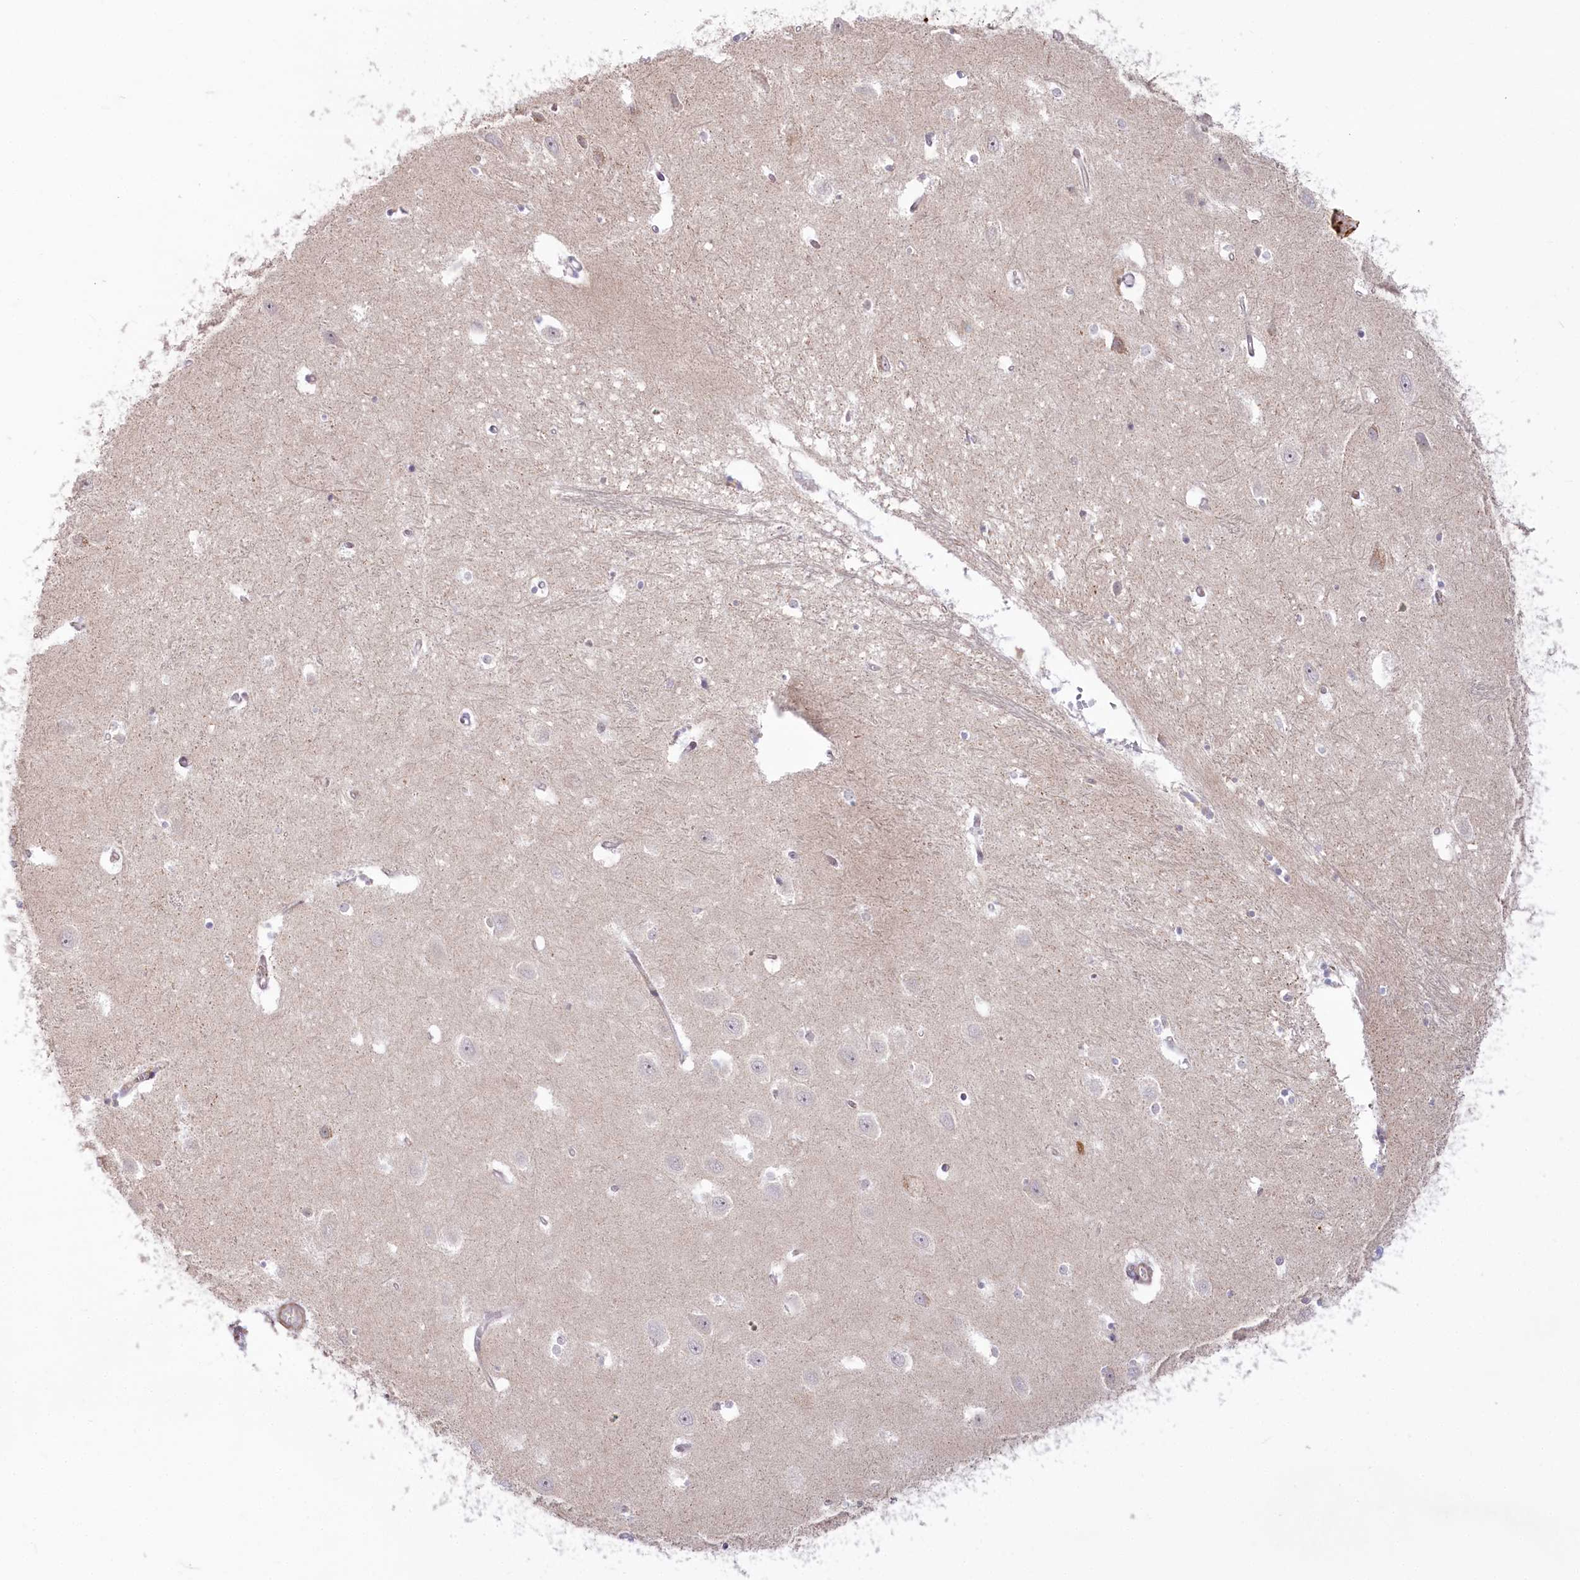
{"staining": {"intensity": "negative", "quantity": "none", "location": "none"}, "tissue": "hippocampus", "cell_type": "Glial cells", "image_type": "normal", "snomed": [{"axis": "morphology", "description": "Normal tissue, NOS"}, {"axis": "topography", "description": "Hippocampus"}], "caption": "There is no significant staining in glial cells of hippocampus. (Brightfield microscopy of DAB immunohistochemistry at high magnification).", "gene": "MTG1", "patient": {"sex": "female", "age": 64}}